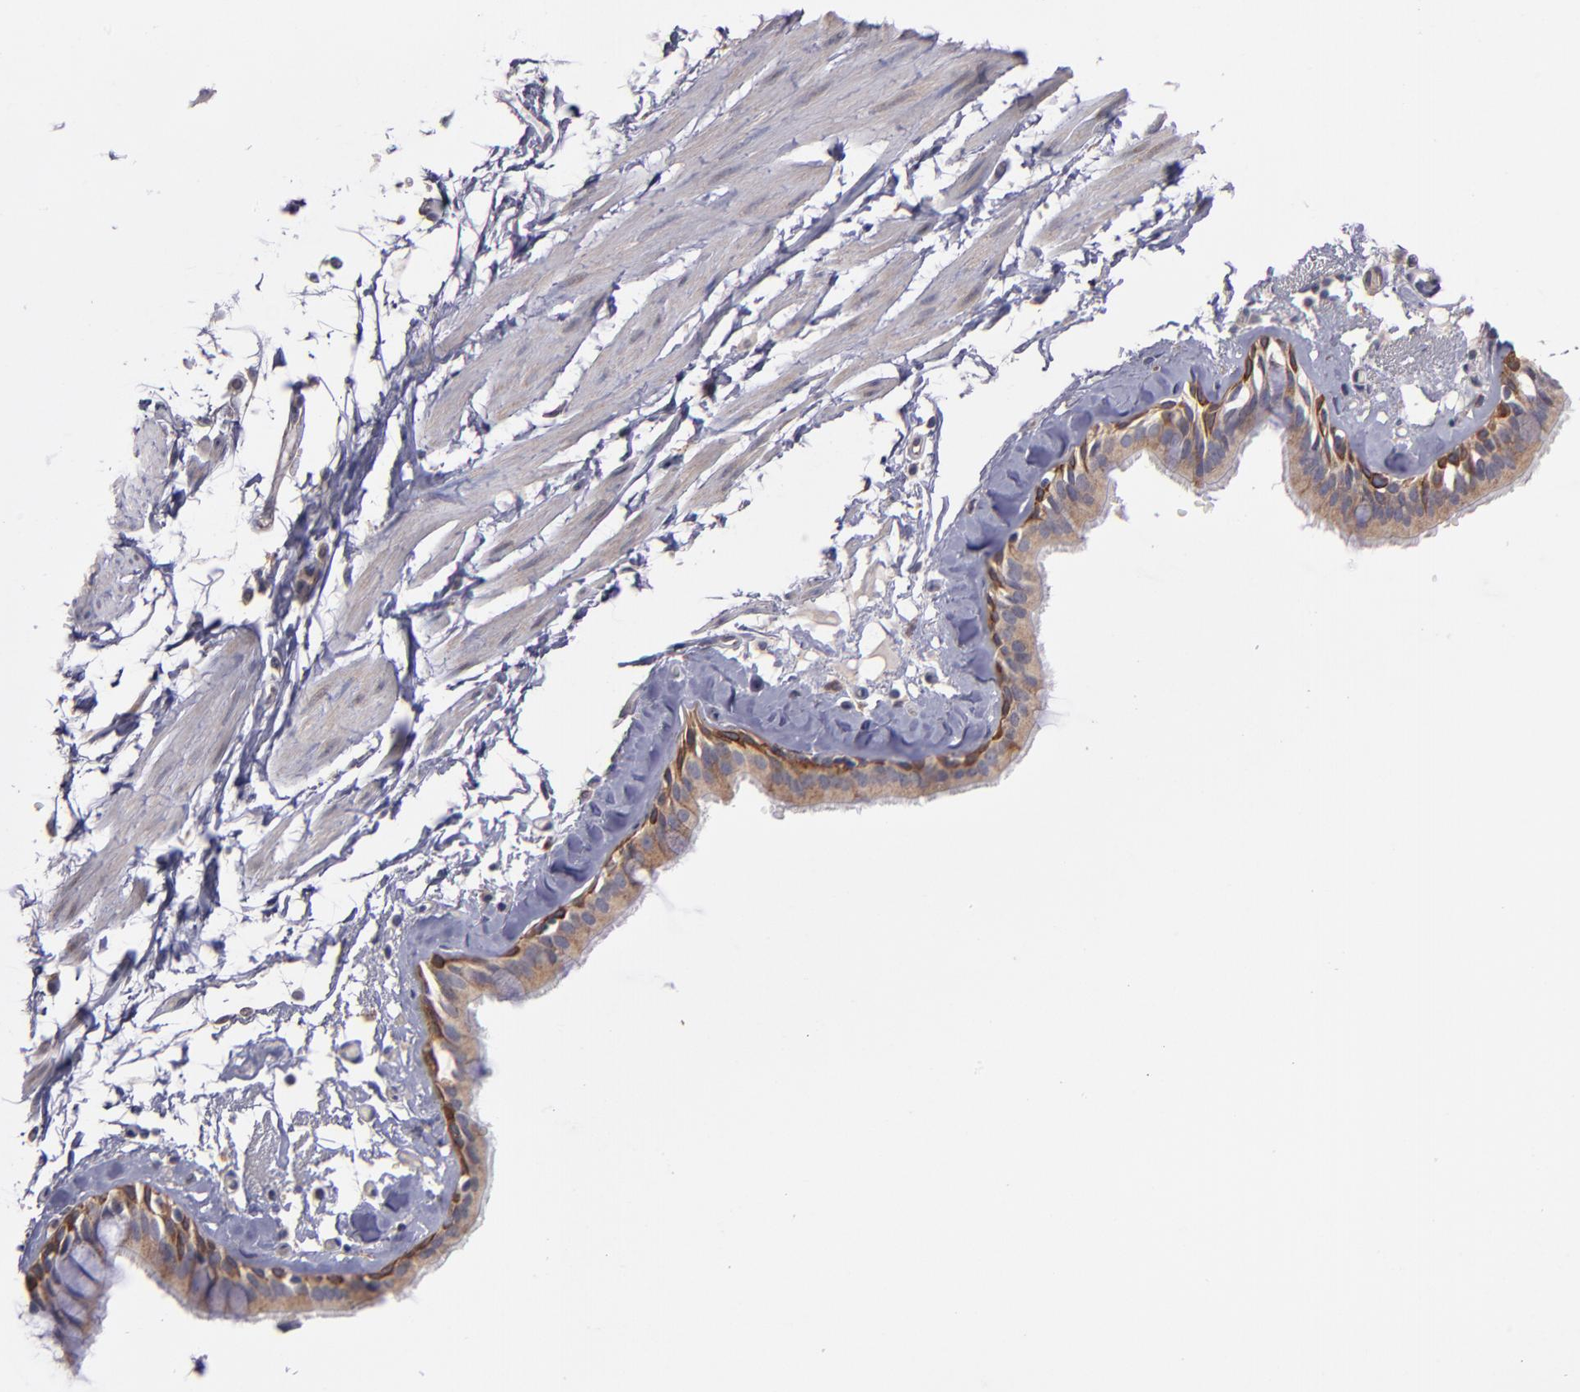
{"staining": {"intensity": "moderate", "quantity": ">75%", "location": "cytoplasmic/membranous"}, "tissue": "bronchus", "cell_type": "Respiratory epithelial cells", "image_type": "normal", "snomed": [{"axis": "morphology", "description": "Normal tissue, NOS"}, {"axis": "topography", "description": "Bronchus"}, {"axis": "topography", "description": "Lung"}], "caption": "Protein expression analysis of normal bronchus shows moderate cytoplasmic/membranous positivity in about >75% of respiratory epithelial cells. The staining is performed using DAB brown chromogen to label protein expression. The nuclei are counter-stained blue using hematoxylin.", "gene": "IFIH1", "patient": {"sex": "female", "age": 56}}